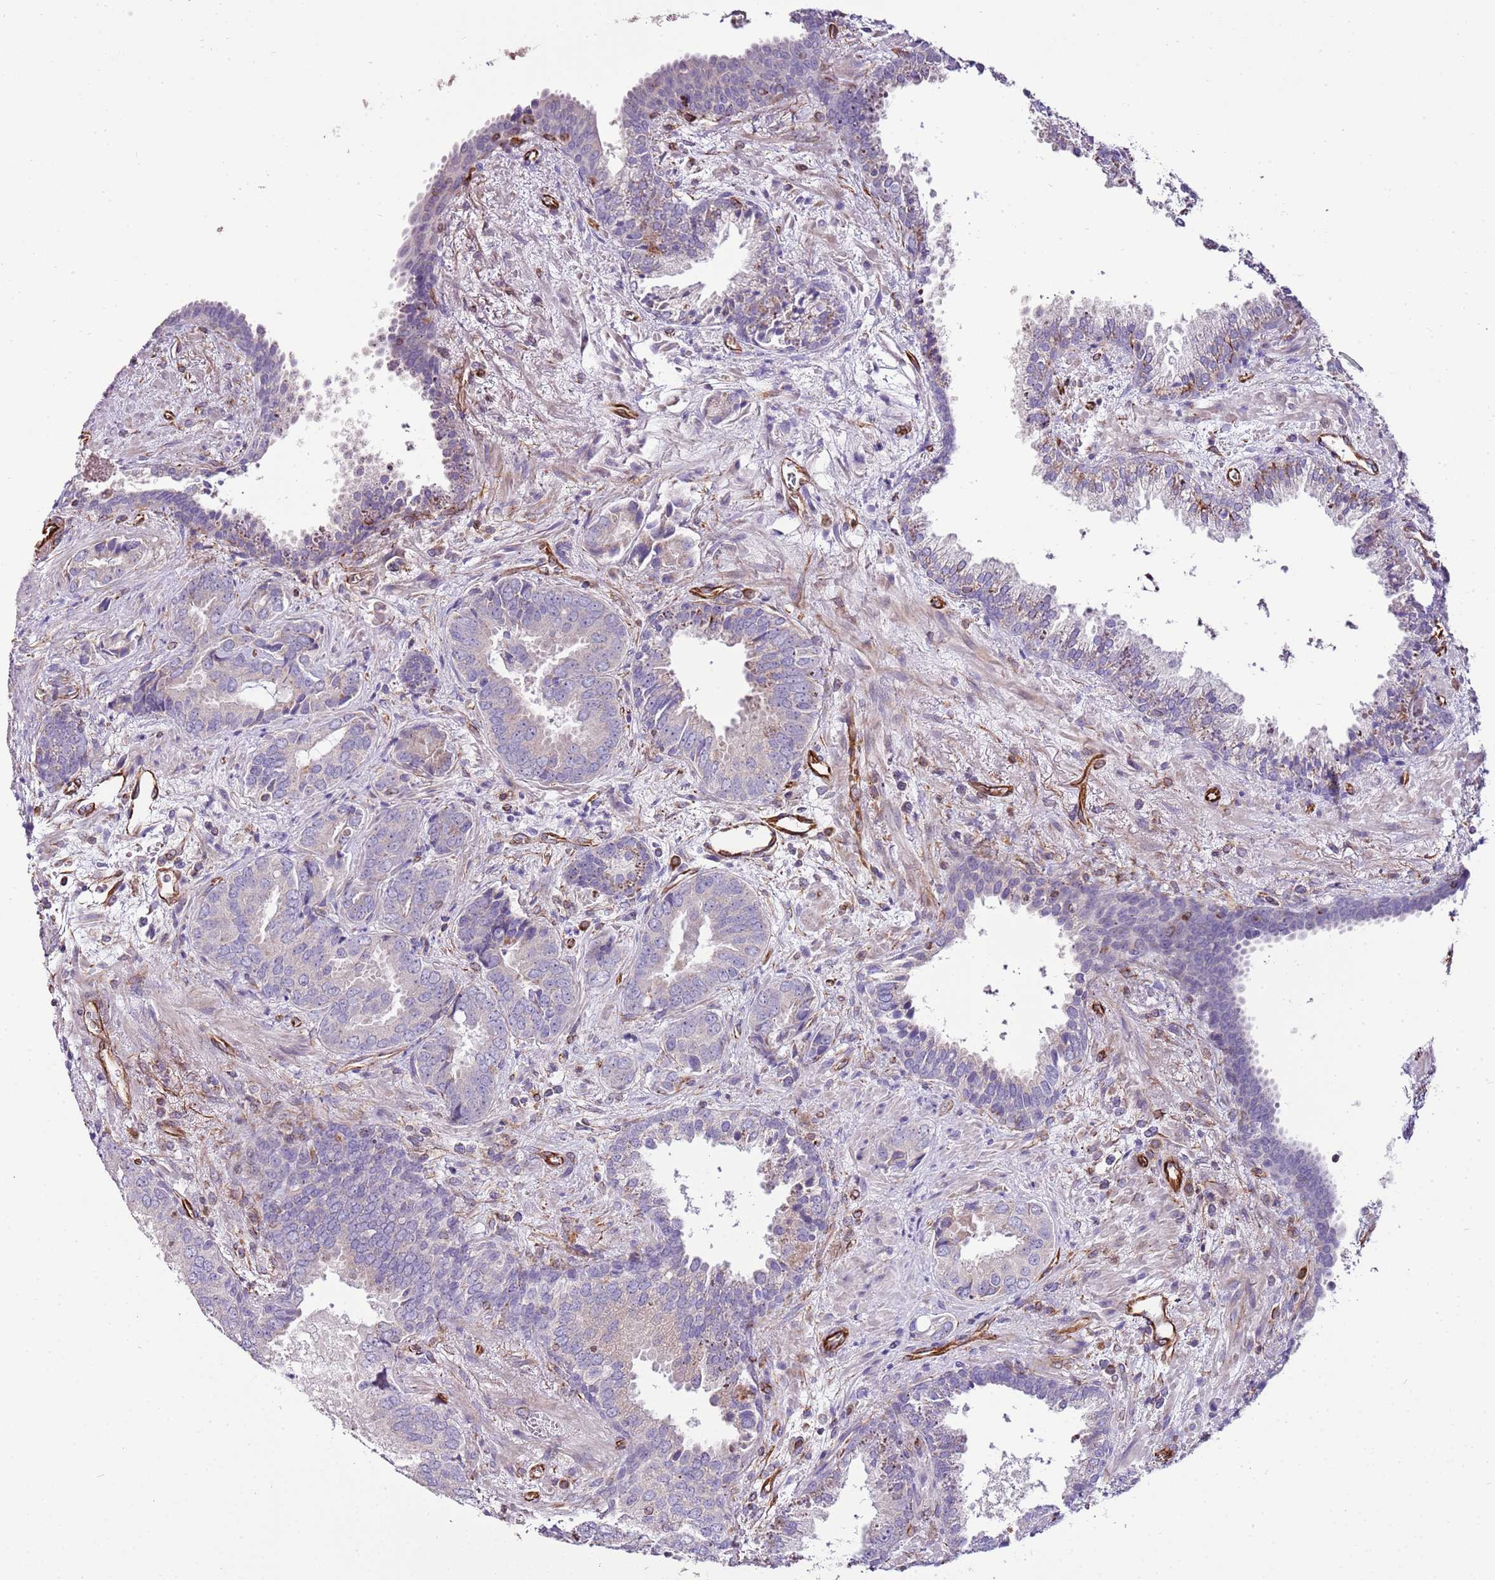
{"staining": {"intensity": "negative", "quantity": "none", "location": "none"}, "tissue": "prostate cancer", "cell_type": "Tumor cells", "image_type": "cancer", "snomed": [{"axis": "morphology", "description": "Adenocarcinoma, High grade"}, {"axis": "topography", "description": "Prostate"}], "caption": "The immunohistochemistry histopathology image has no significant positivity in tumor cells of prostate high-grade adenocarcinoma tissue.", "gene": "ZNF786", "patient": {"sex": "male", "age": 71}}